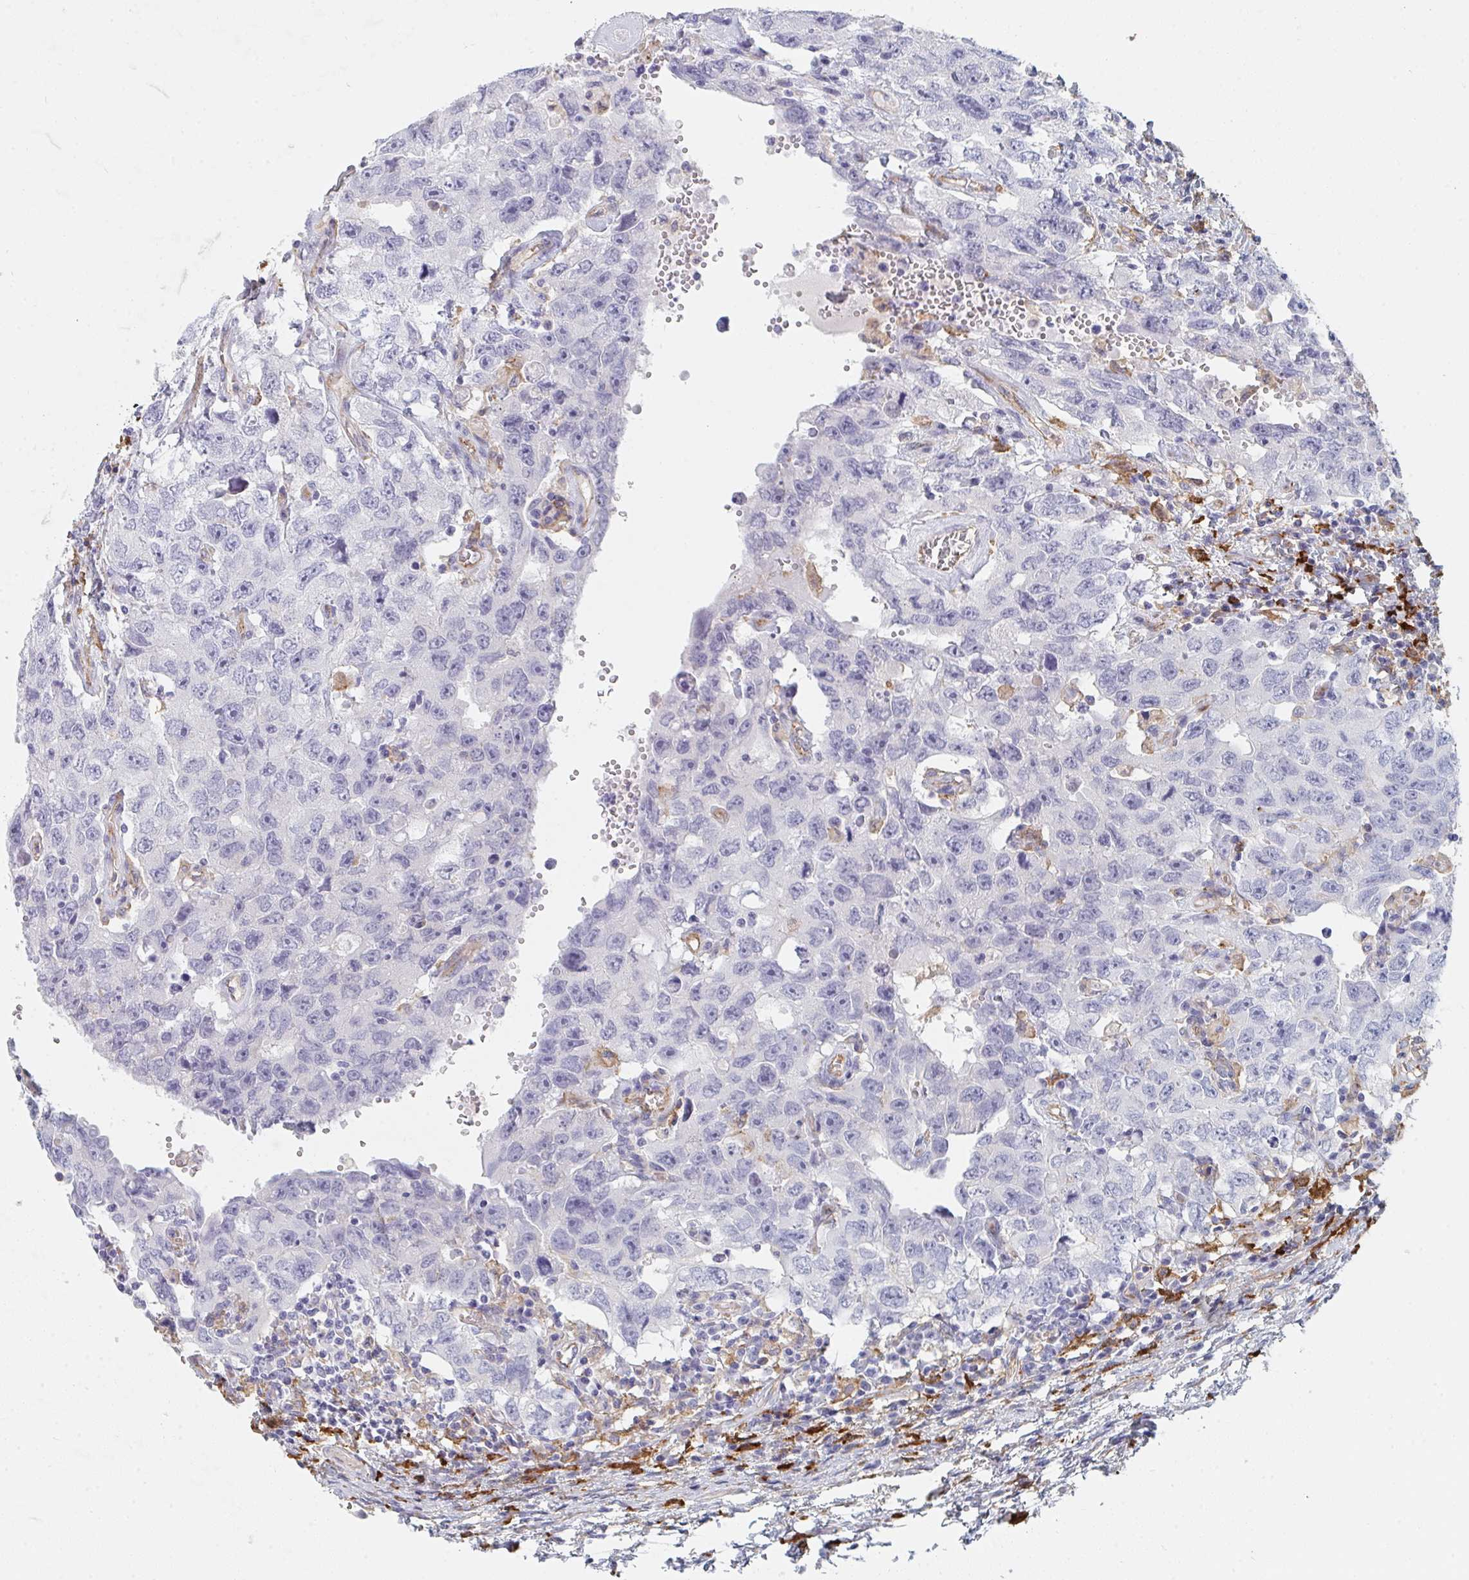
{"staining": {"intensity": "negative", "quantity": "none", "location": "none"}, "tissue": "testis cancer", "cell_type": "Tumor cells", "image_type": "cancer", "snomed": [{"axis": "morphology", "description": "Carcinoma, Embryonal, NOS"}, {"axis": "topography", "description": "Testis"}], "caption": "Embryonal carcinoma (testis) was stained to show a protein in brown. There is no significant staining in tumor cells.", "gene": "DAB2", "patient": {"sex": "male", "age": 26}}